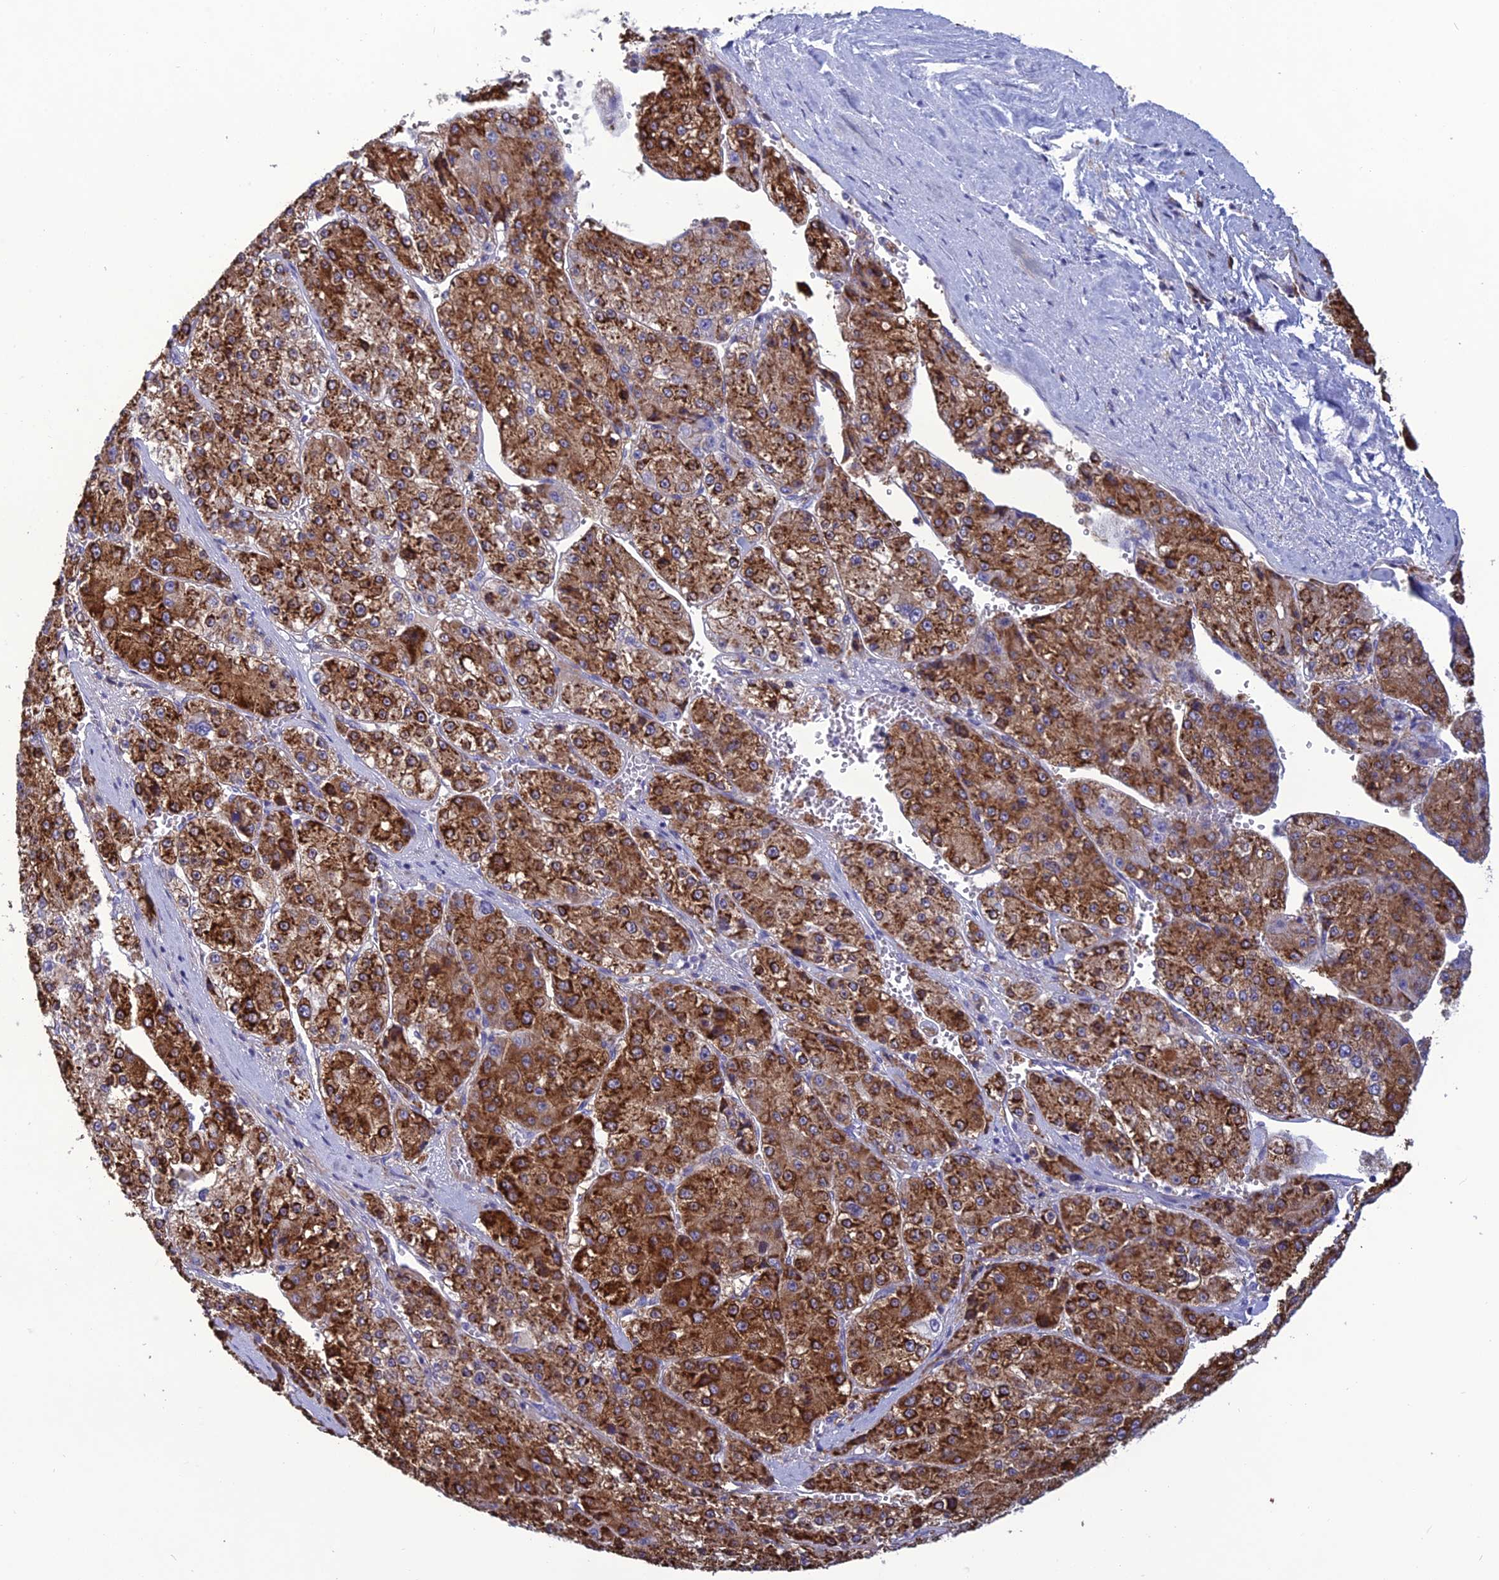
{"staining": {"intensity": "strong", "quantity": ">75%", "location": "cytoplasmic/membranous"}, "tissue": "liver cancer", "cell_type": "Tumor cells", "image_type": "cancer", "snomed": [{"axis": "morphology", "description": "Carcinoma, Hepatocellular, NOS"}, {"axis": "topography", "description": "Liver"}], "caption": "Immunohistochemistry of human liver cancer (hepatocellular carcinoma) shows high levels of strong cytoplasmic/membranous positivity in approximately >75% of tumor cells.", "gene": "OR56B1", "patient": {"sex": "female", "age": 73}}